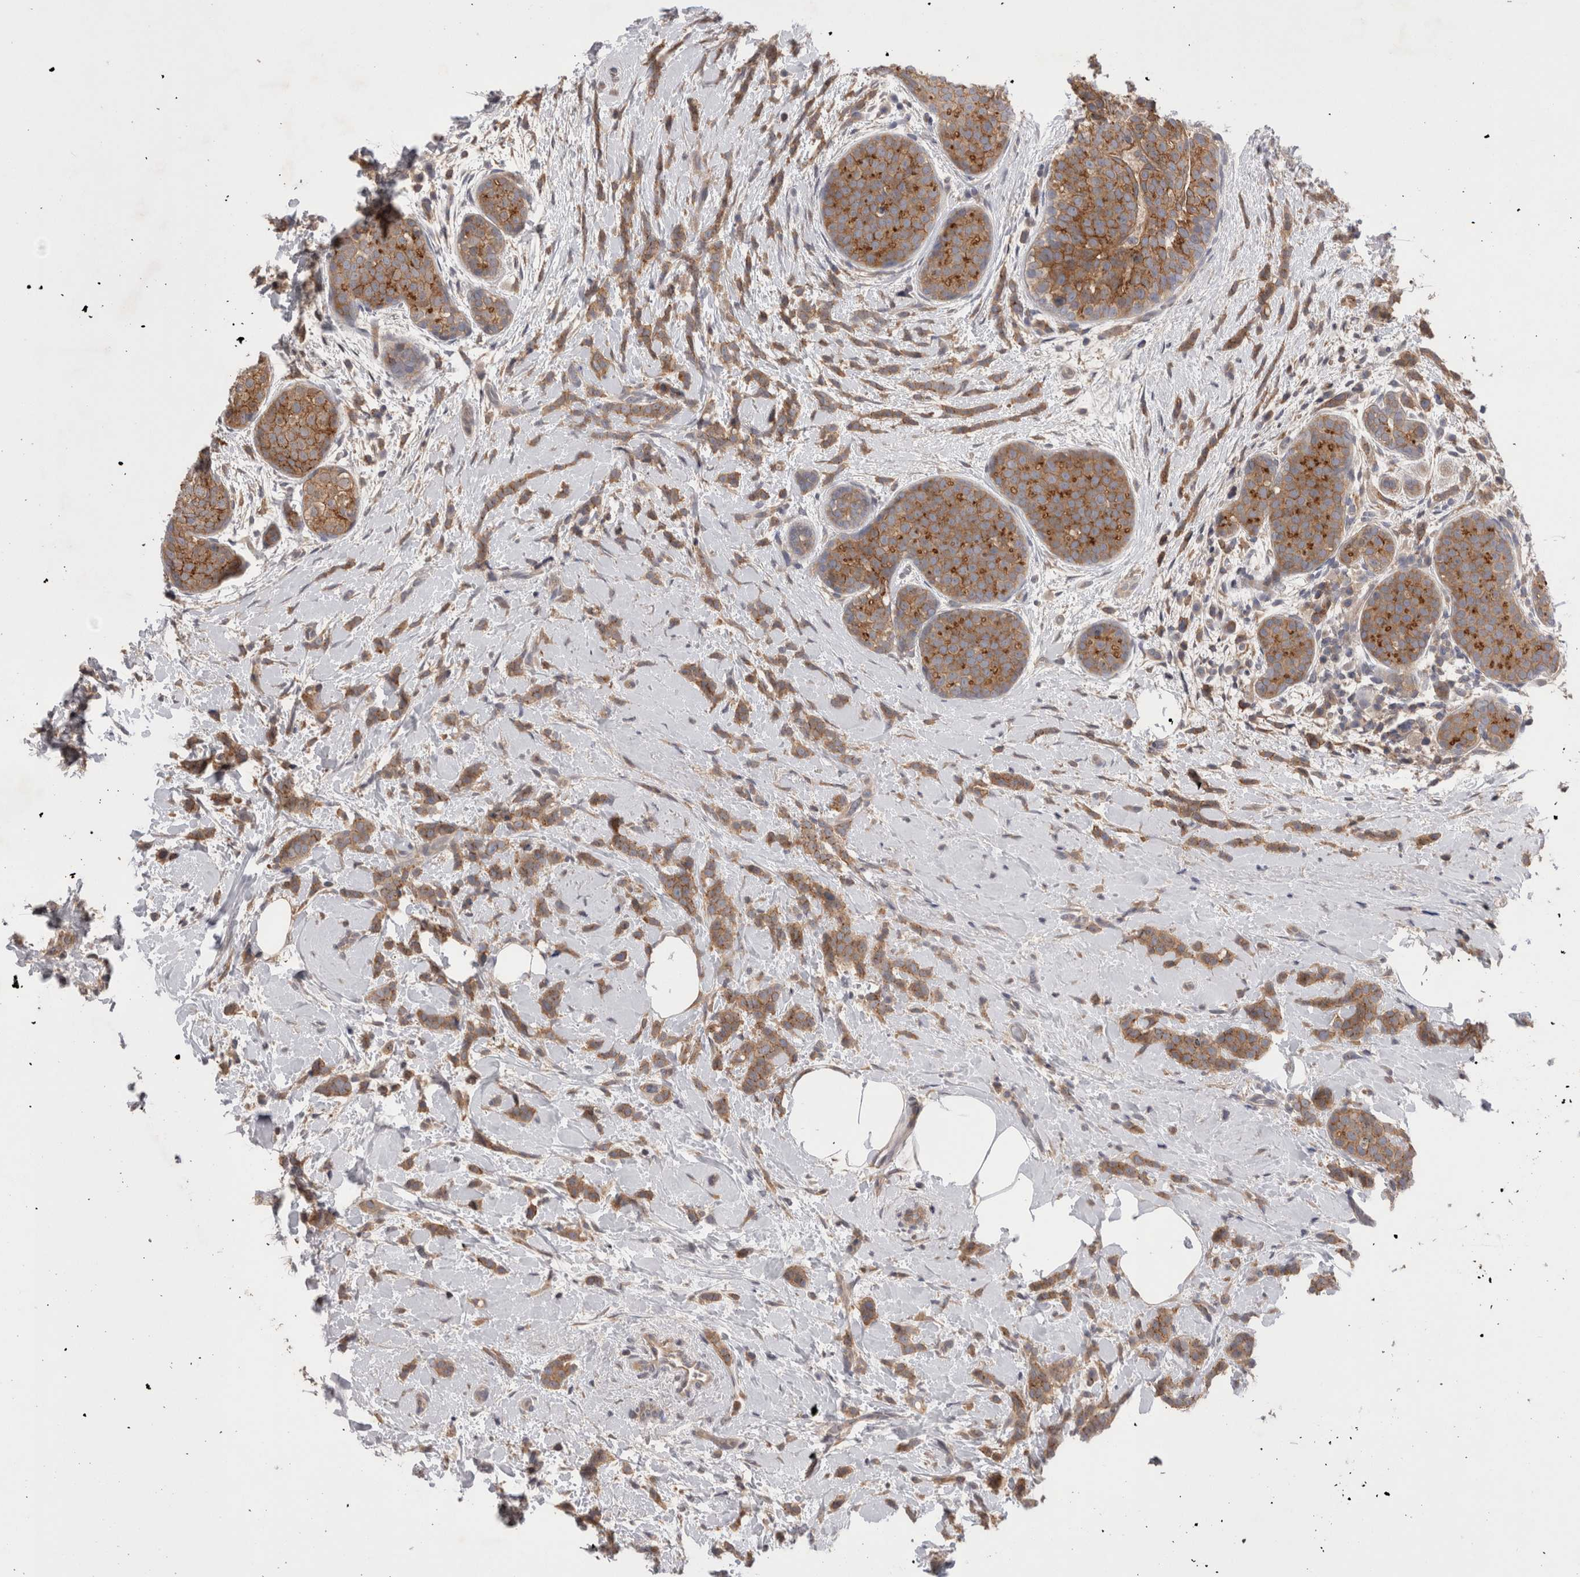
{"staining": {"intensity": "moderate", "quantity": ">75%", "location": "cytoplasmic/membranous"}, "tissue": "breast cancer", "cell_type": "Tumor cells", "image_type": "cancer", "snomed": [{"axis": "morphology", "description": "Lobular carcinoma, in situ"}, {"axis": "morphology", "description": "Lobular carcinoma"}, {"axis": "topography", "description": "Breast"}], "caption": "Approximately >75% of tumor cells in lobular carcinoma (breast) exhibit moderate cytoplasmic/membranous protein positivity as visualized by brown immunohistochemical staining.", "gene": "OTOR", "patient": {"sex": "female", "age": 41}}